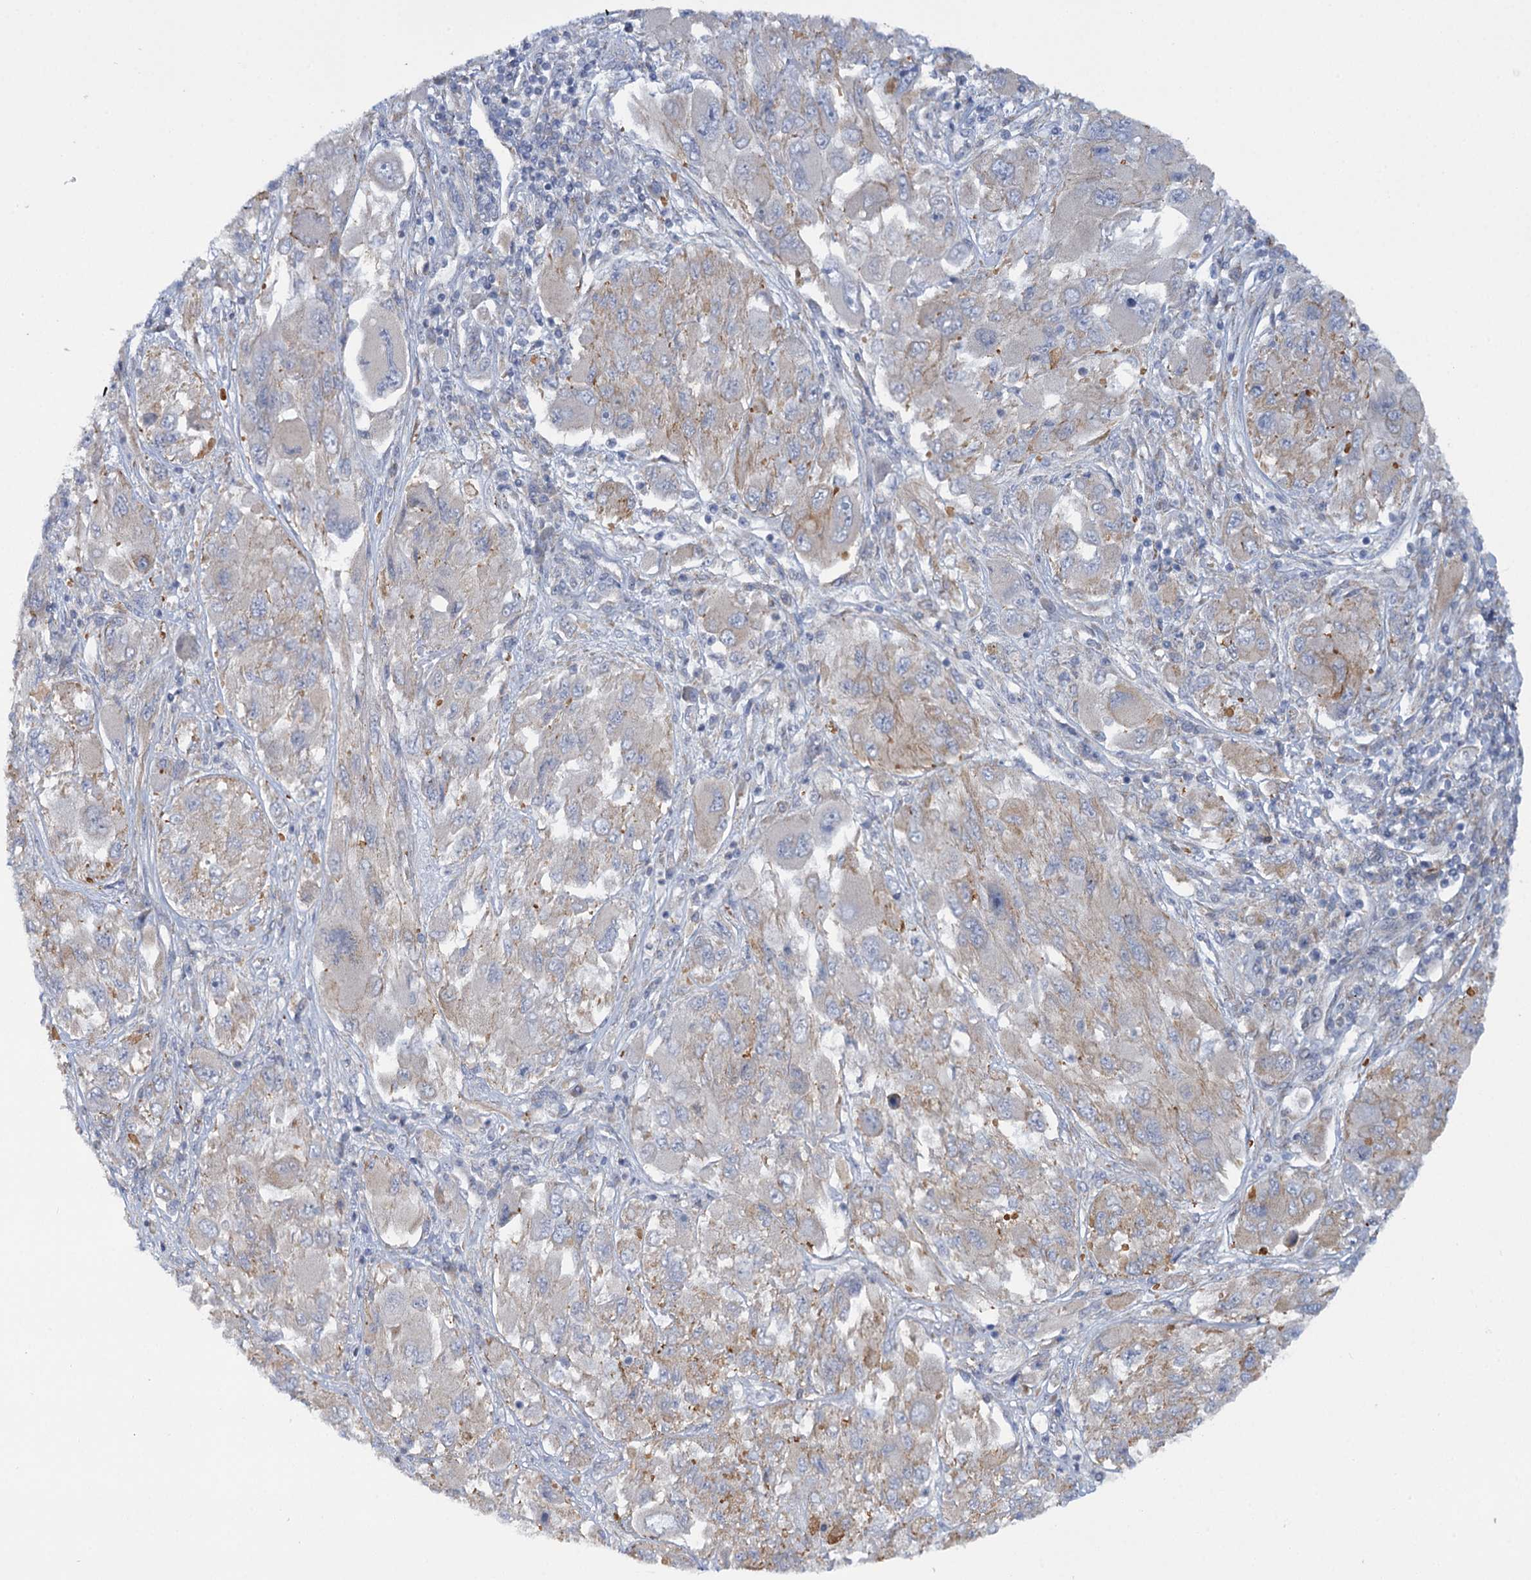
{"staining": {"intensity": "weak", "quantity": "25%-75%", "location": "cytoplasmic/membranous"}, "tissue": "melanoma", "cell_type": "Tumor cells", "image_type": "cancer", "snomed": [{"axis": "morphology", "description": "Malignant melanoma, NOS"}, {"axis": "topography", "description": "Skin"}], "caption": "Immunohistochemistry (IHC) (DAB) staining of human malignant melanoma exhibits weak cytoplasmic/membranous protein positivity in approximately 25%-75% of tumor cells. (DAB IHC with brightfield microscopy, high magnification).", "gene": "MBLAC2", "patient": {"sex": "female", "age": 91}}